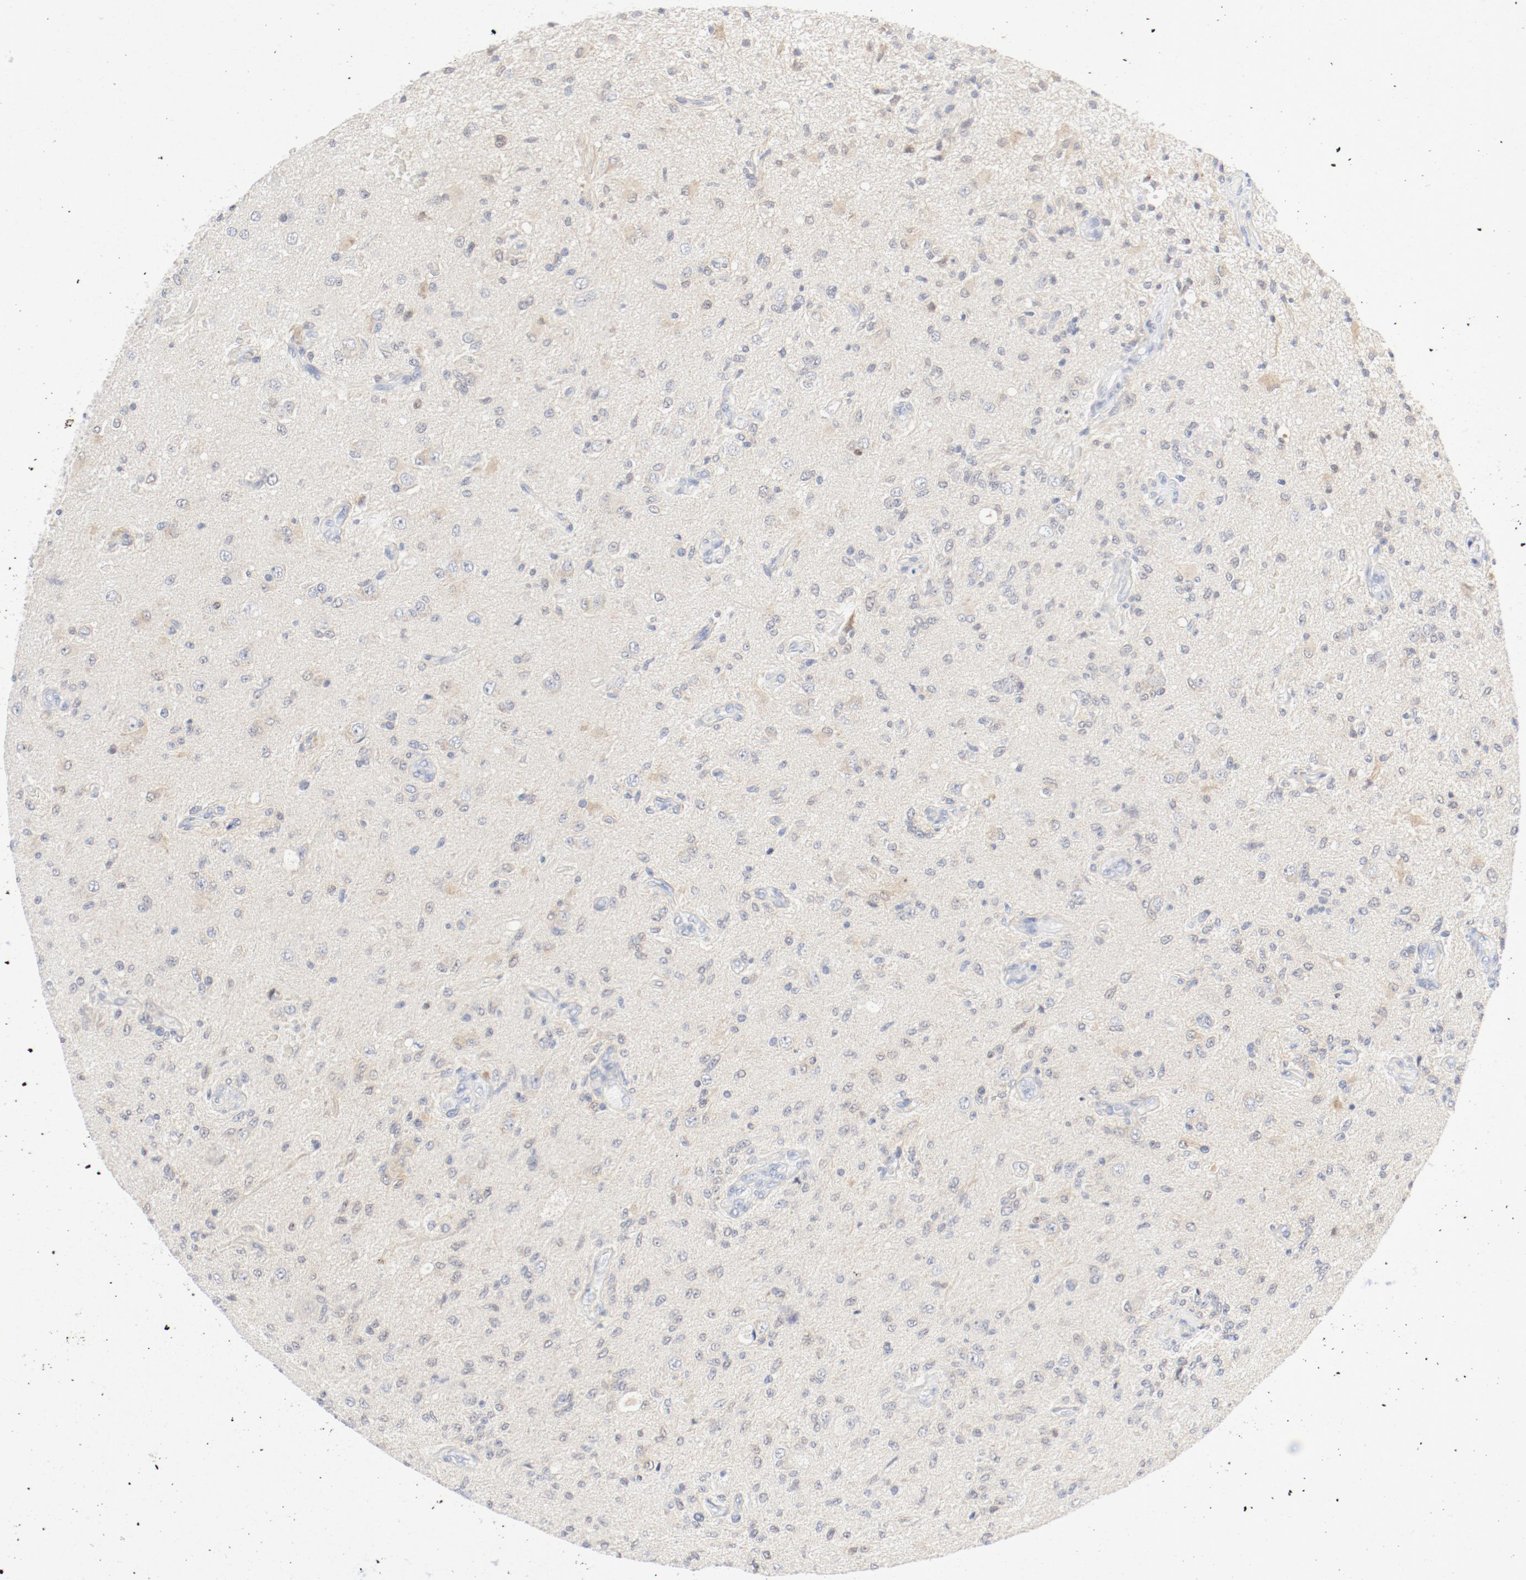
{"staining": {"intensity": "weak", "quantity": "25%-75%", "location": "cytoplasmic/membranous"}, "tissue": "glioma", "cell_type": "Tumor cells", "image_type": "cancer", "snomed": [{"axis": "morphology", "description": "Normal tissue, NOS"}, {"axis": "morphology", "description": "Glioma, malignant, High grade"}, {"axis": "topography", "description": "Cerebral cortex"}], "caption": "High-grade glioma (malignant) tissue demonstrates weak cytoplasmic/membranous expression in approximately 25%-75% of tumor cells, visualized by immunohistochemistry.", "gene": "PGM1", "patient": {"sex": "male", "age": 77}}